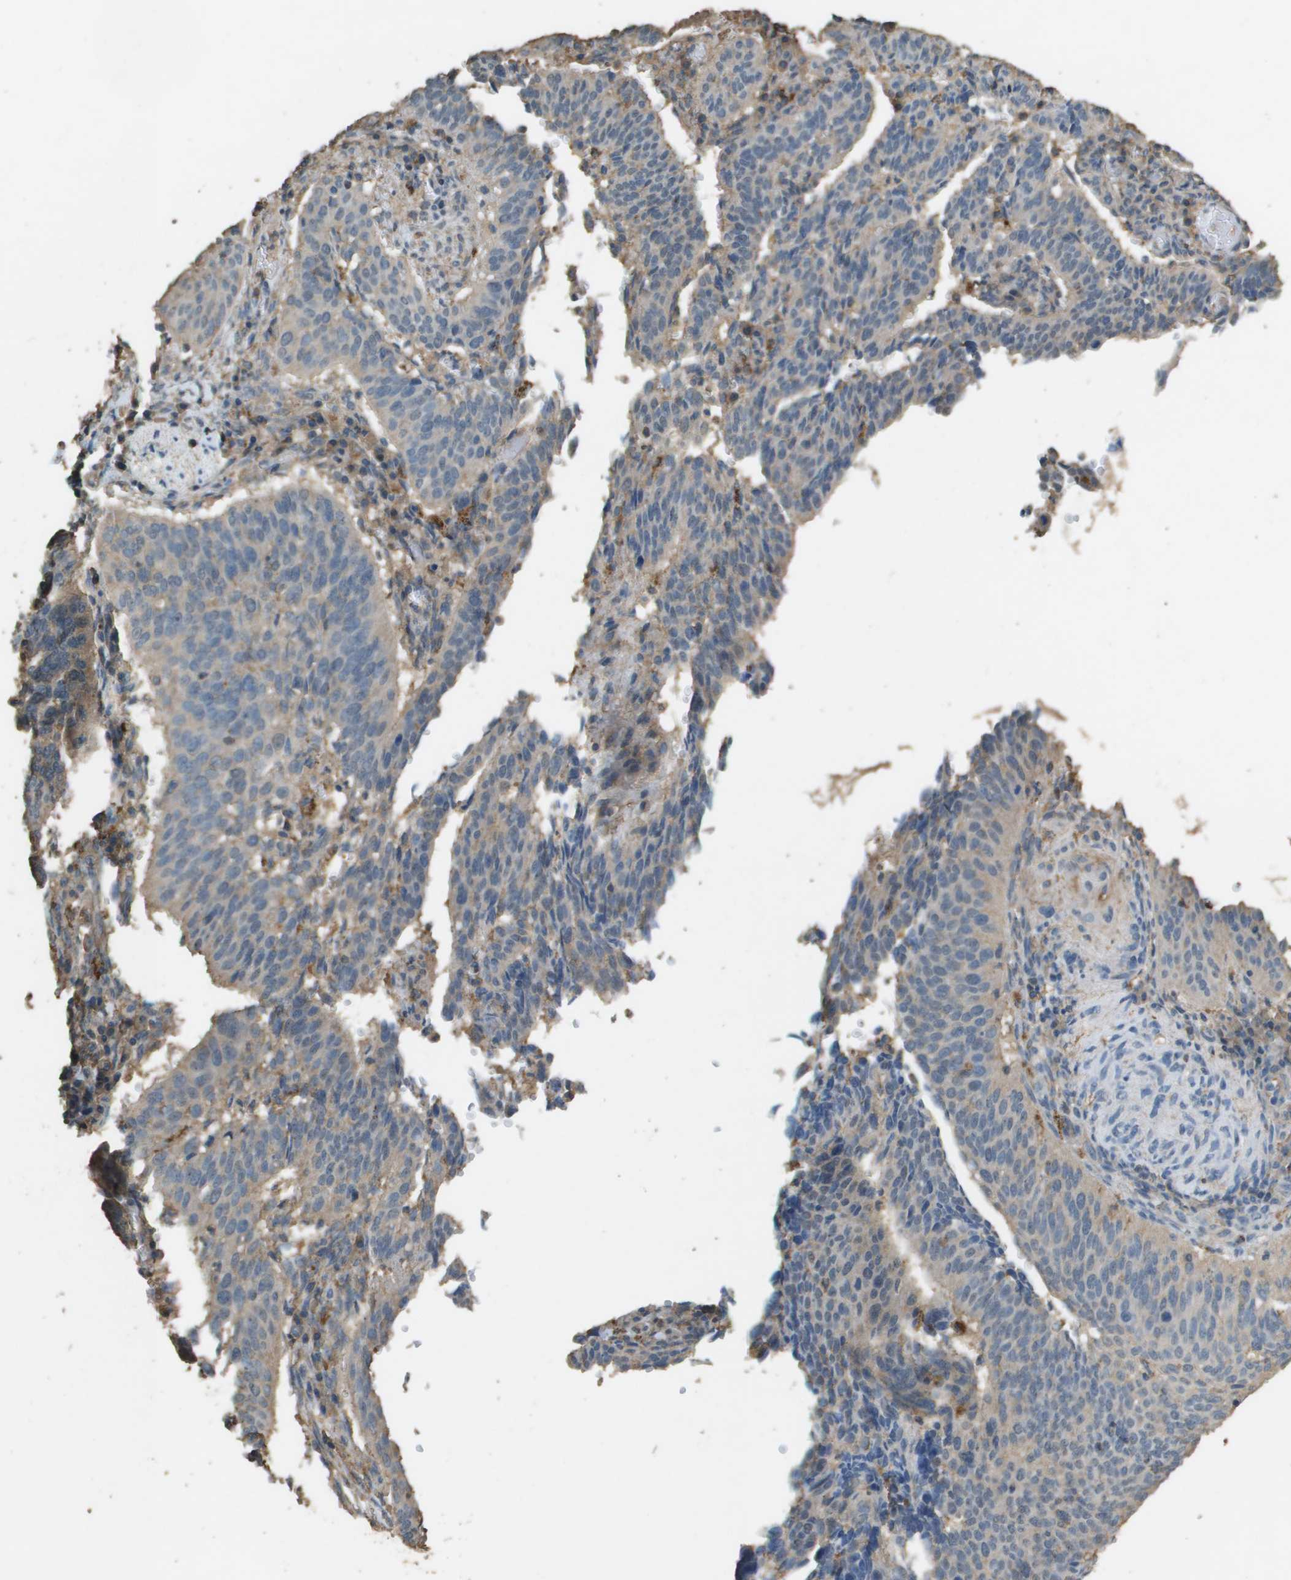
{"staining": {"intensity": "weak", "quantity": ">75%", "location": "cytoplasmic/membranous"}, "tissue": "cervical cancer", "cell_type": "Tumor cells", "image_type": "cancer", "snomed": [{"axis": "morphology", "description": "Normal tissue, NOS"}, {"axis": "morphology", "description": "Squamous cell carcinoma, NOS"}, {"axis": "topography", "description": "Cervix"}], "caption": "An image showing weak cytoplasmic/membranous positivity in approximately >75% of tumor cells in squamous cell carcinoma (cervical), as visualized by brown immunohistochemical staining.", "gene": "MS4A7", "patient": {"sex": "female", "age": 39}}